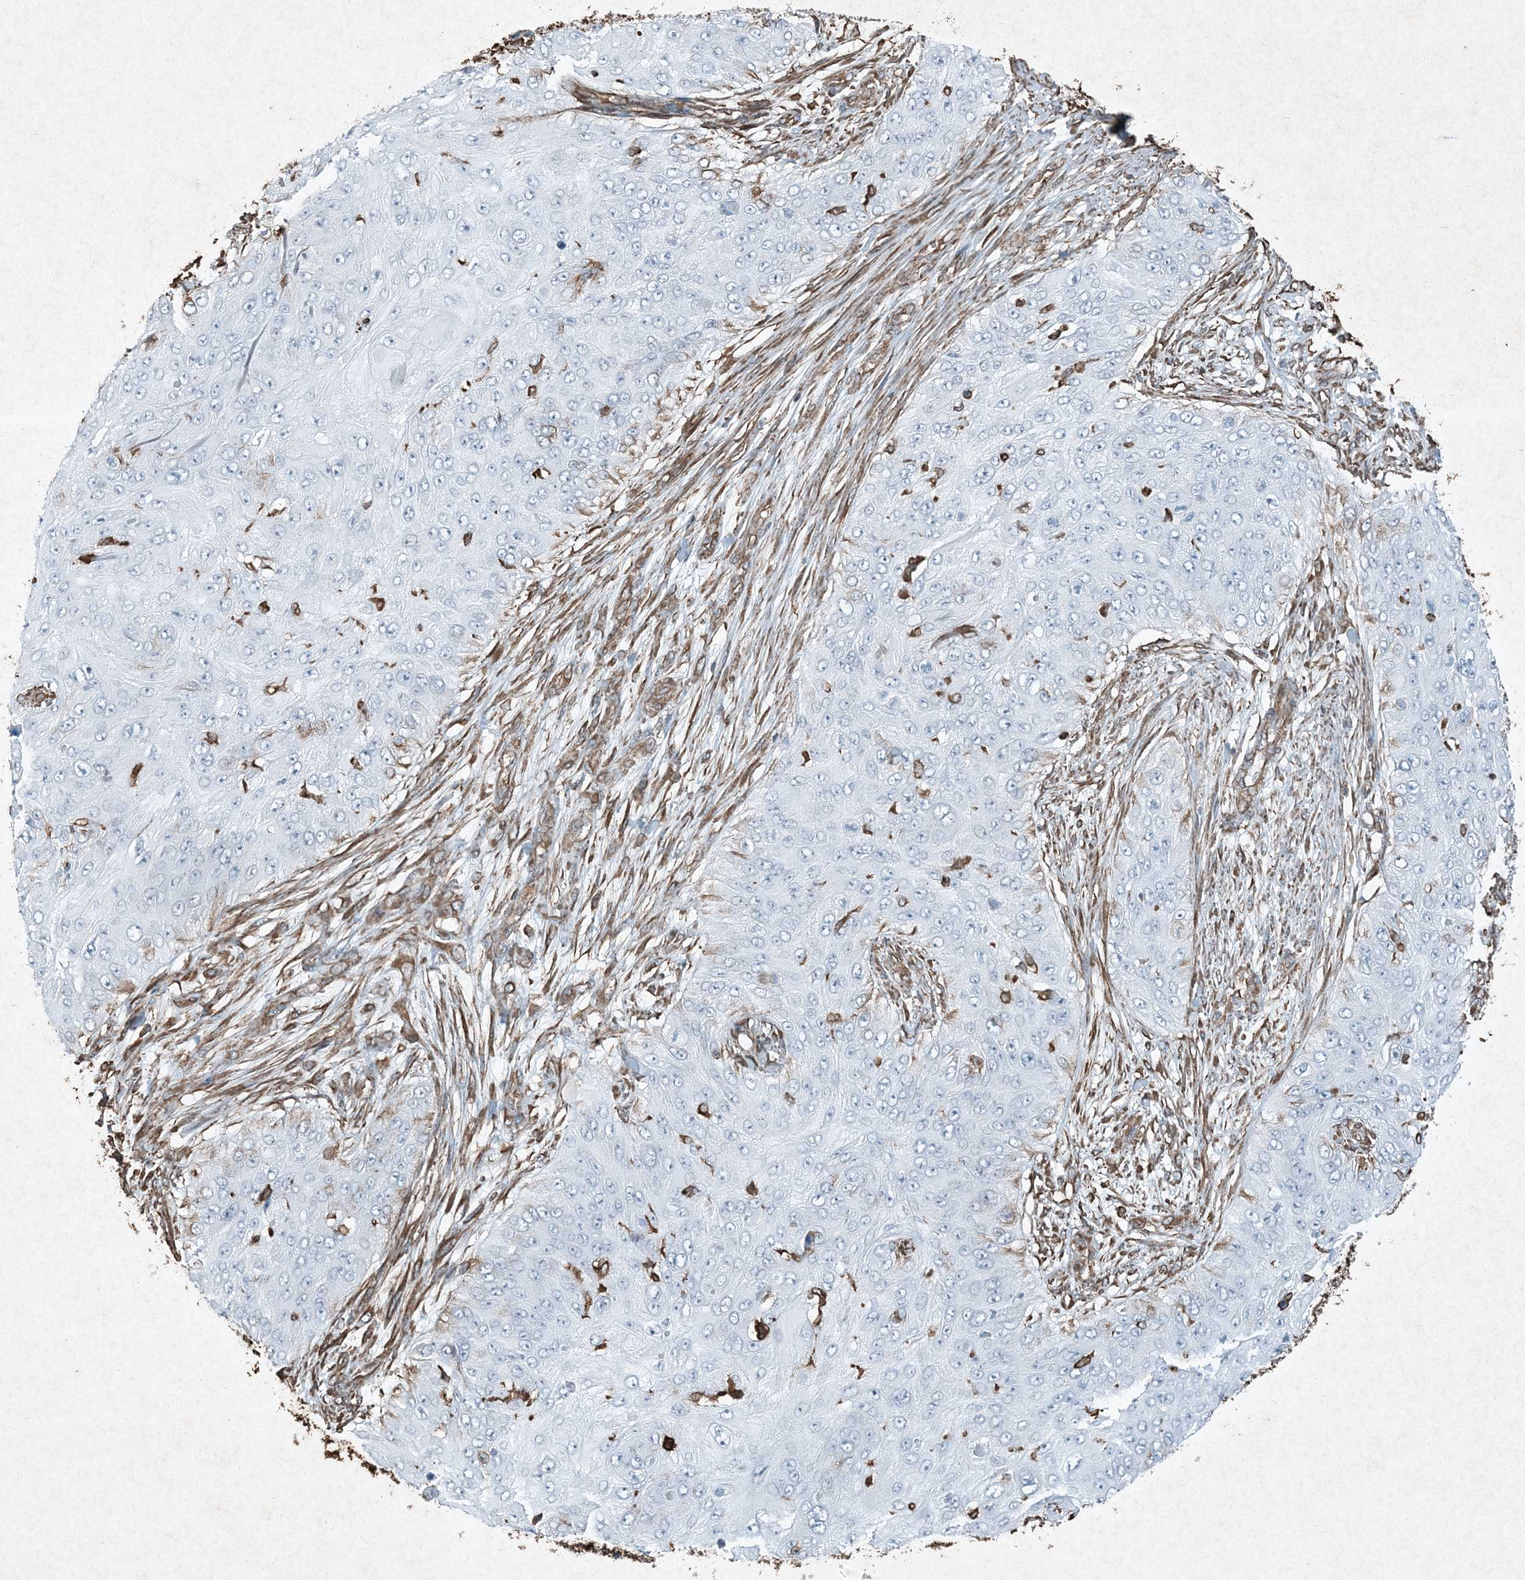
{"staining": {"intensity": "negative", "quantity": "none", "location": "none"}, "tissue": "skin cancer", "cell_type": "Tumor cells", "image_type": "cancer", "snomed": [{"axis": "morphology", "description": "Squamous cell carcinoma, NOS"}, {"axis": "topography", "description": "Skin"}], "caption": "Immunohistochemistry of human skin squamous cell carcinoma reveals no staining in tumor cells.", "gene": "RYK", "patient": {"sex": "female", "age": 80}}